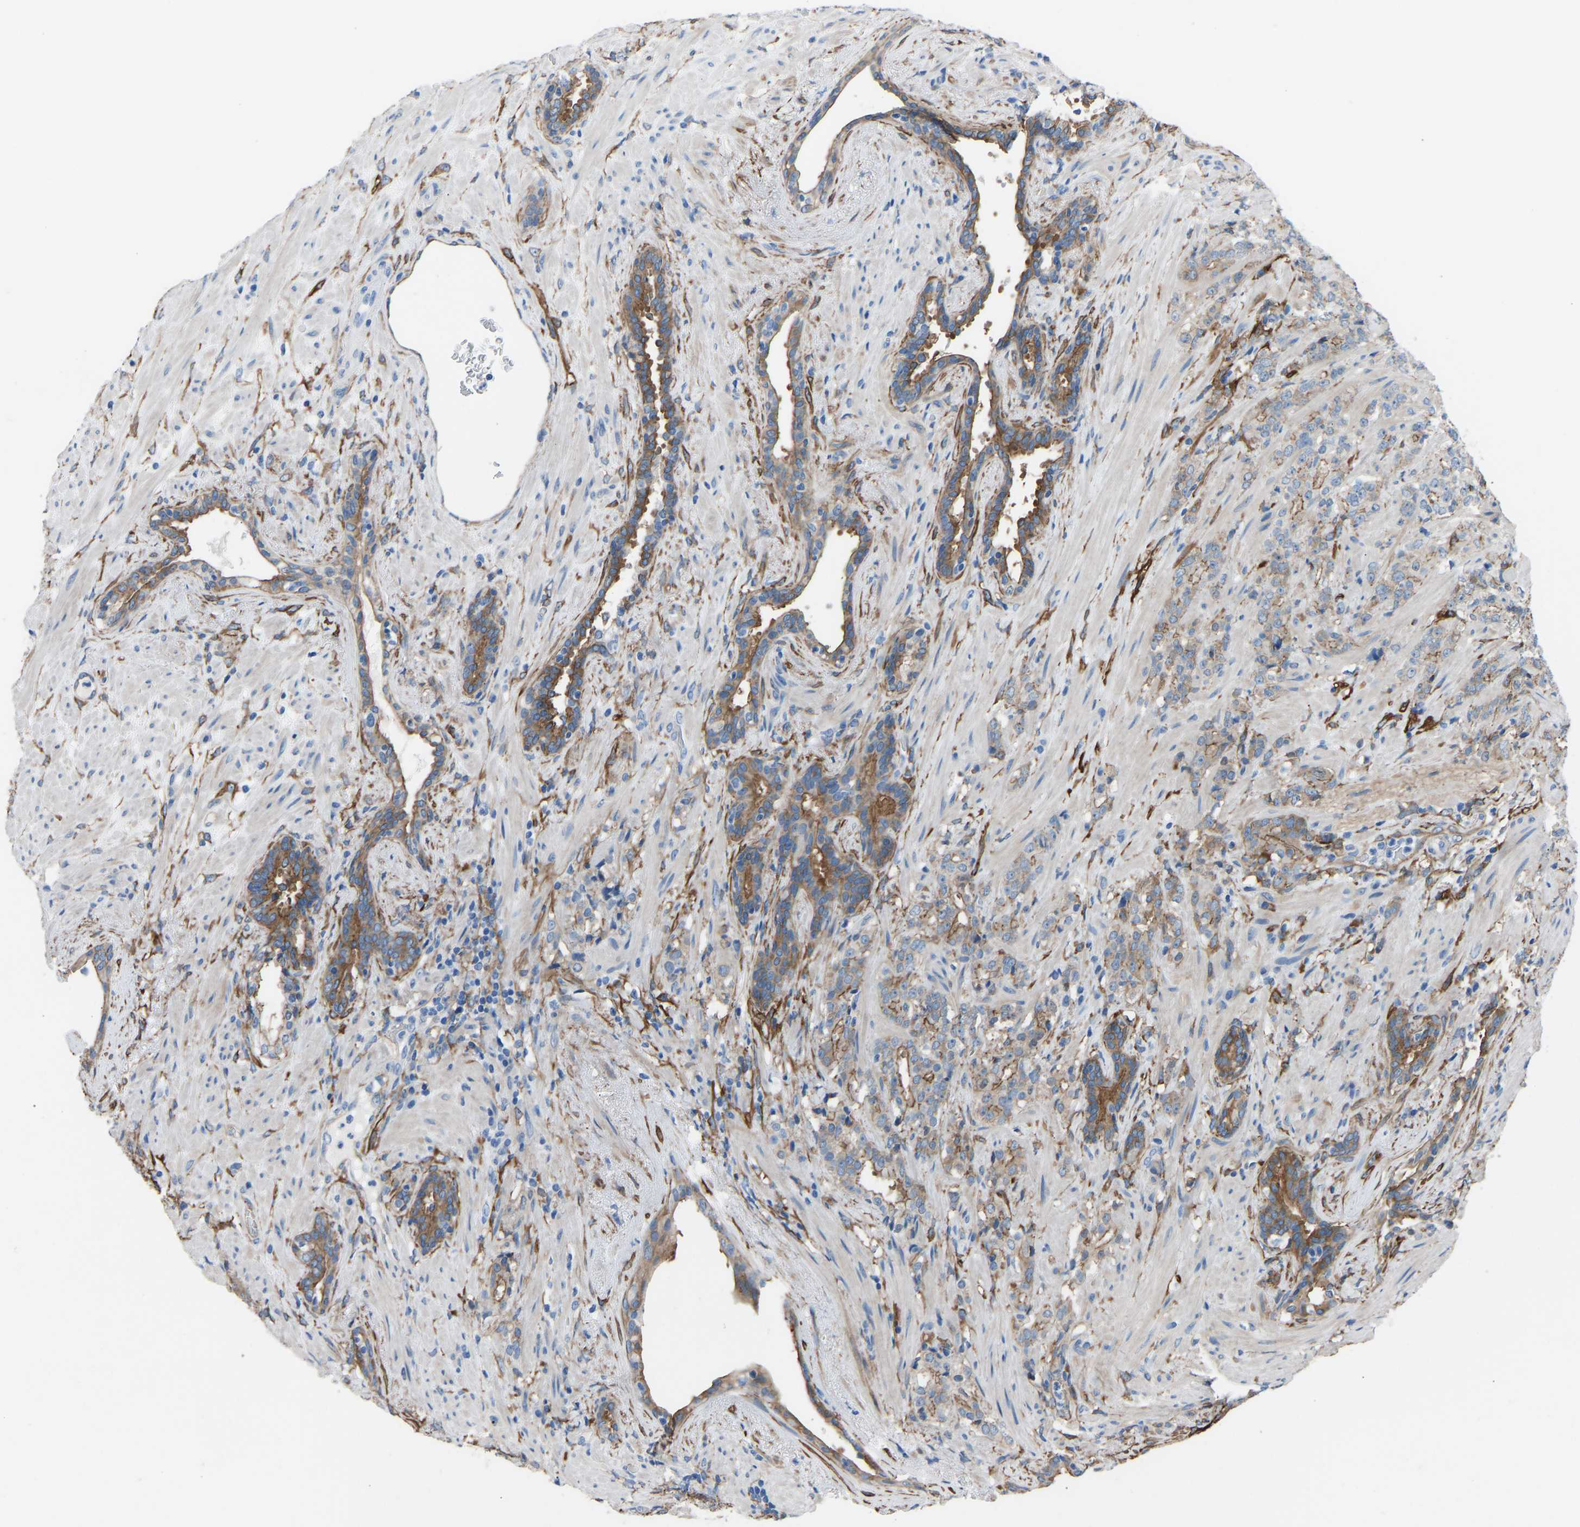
{"staining": {"intensity": "moderate", "quantity": "25%-75%", "location": "cytoplasmic/membranous"}, "tissue": "prostate cancer", "cell_type": "Tumor cells", "image_type": "cancer", "snomed": [{"axis": "morphology", "description": "Adenocarcinoma, High grade"}, {"axis": "topography", "description": "Prostate"}], "caption": "Immunohistochemical staining of human prostate cancer displays medium levels of moderate cytoplasmic/membranous expression in about 25%-75% of tumor cells.", "gene": "MYH10", "patient": {"sex": "male", "age": 71}}